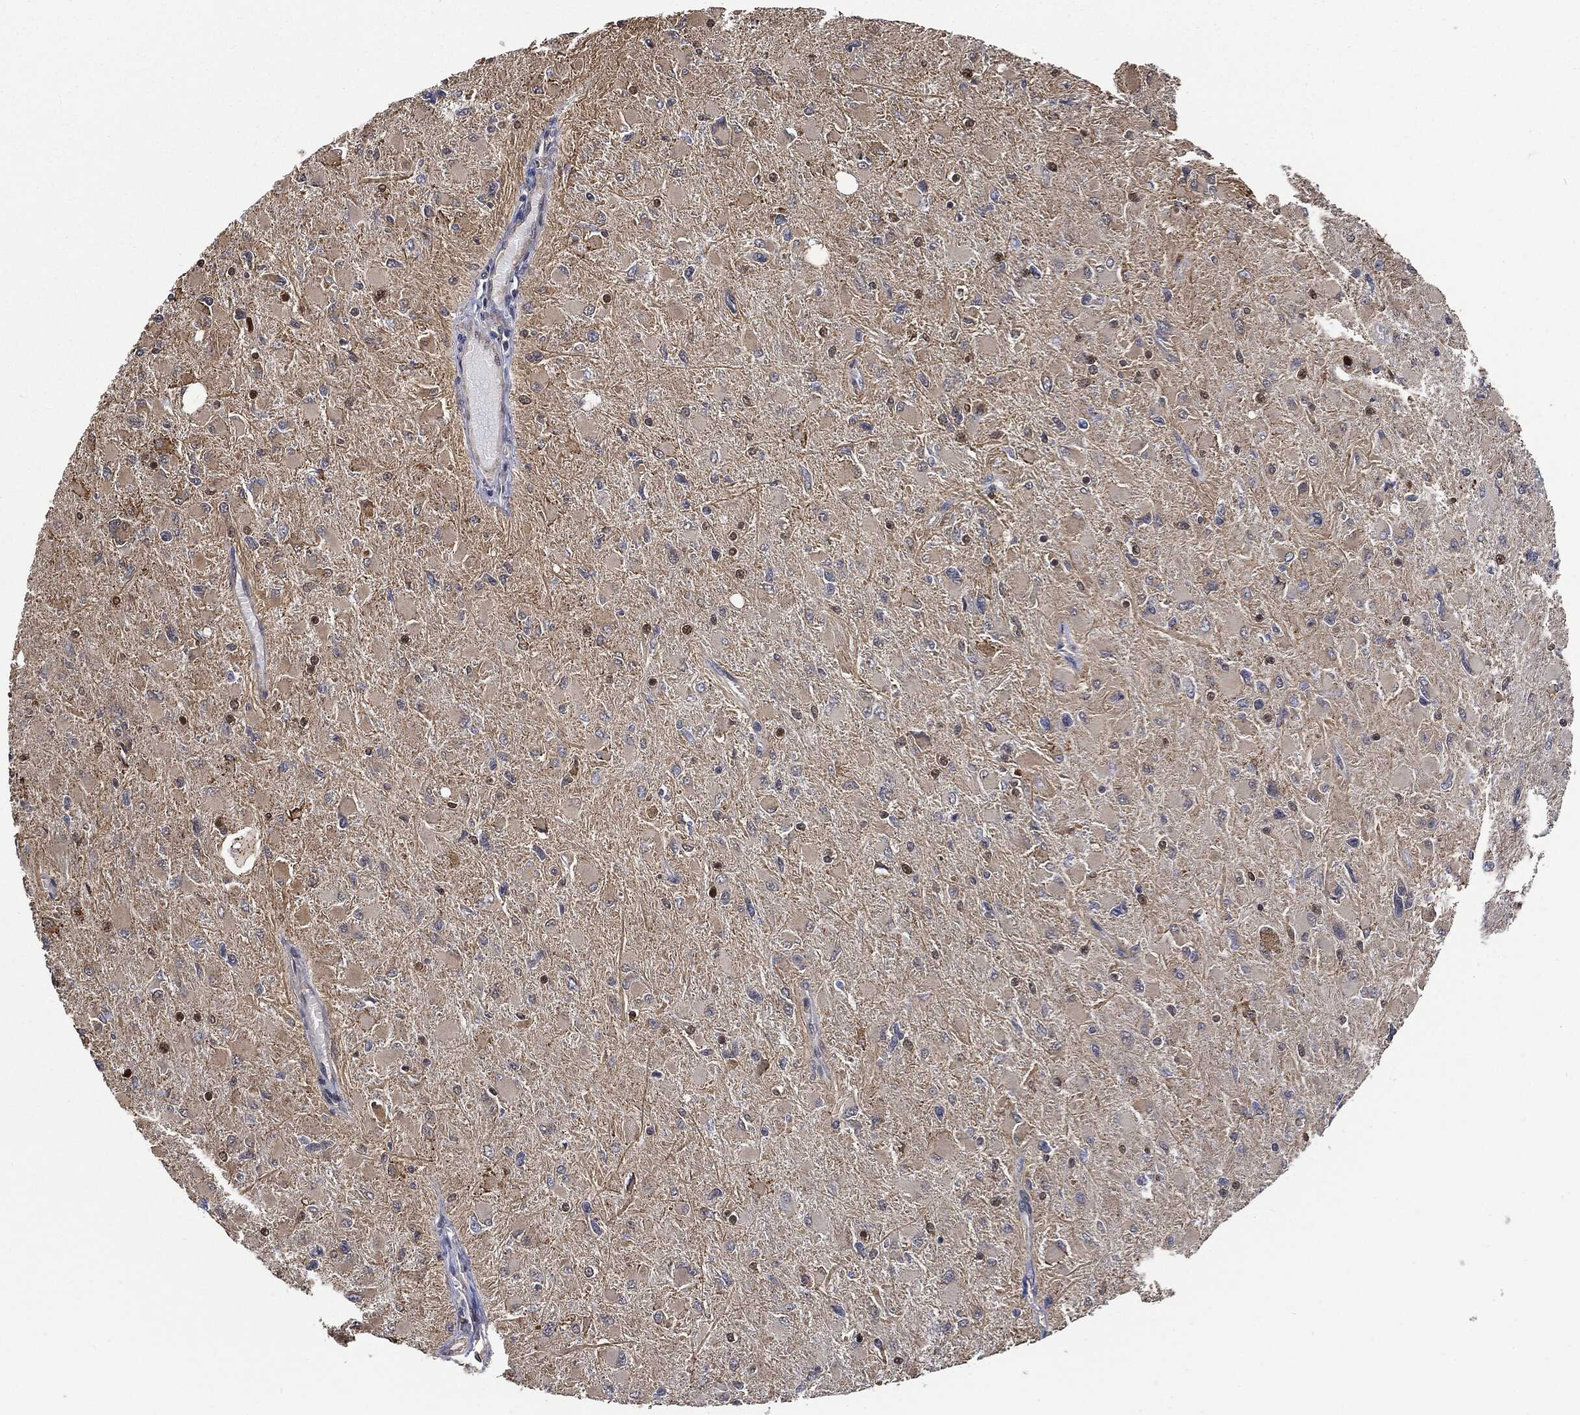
{"staining": {"intensity": "weak", "quantity": "<25%", "location": "cytoplasmic/membranous"}, "tissue": "glioma", "cell_type": "Tumor cells", "image_type": "cancer", "snomed": [{"axis": "morphology", "description": "Glioma, malignant, High grade"}, {"axis": "topography", "description": "Cerebral cortex"}], "caption": "This is a photomicrograph of immunohistochemistry staining of malignant glioma (high-grade), which shows no positivity in tumor cells.", "gene": "S100A9", "patient": {"sex": "female", "age": 36}}